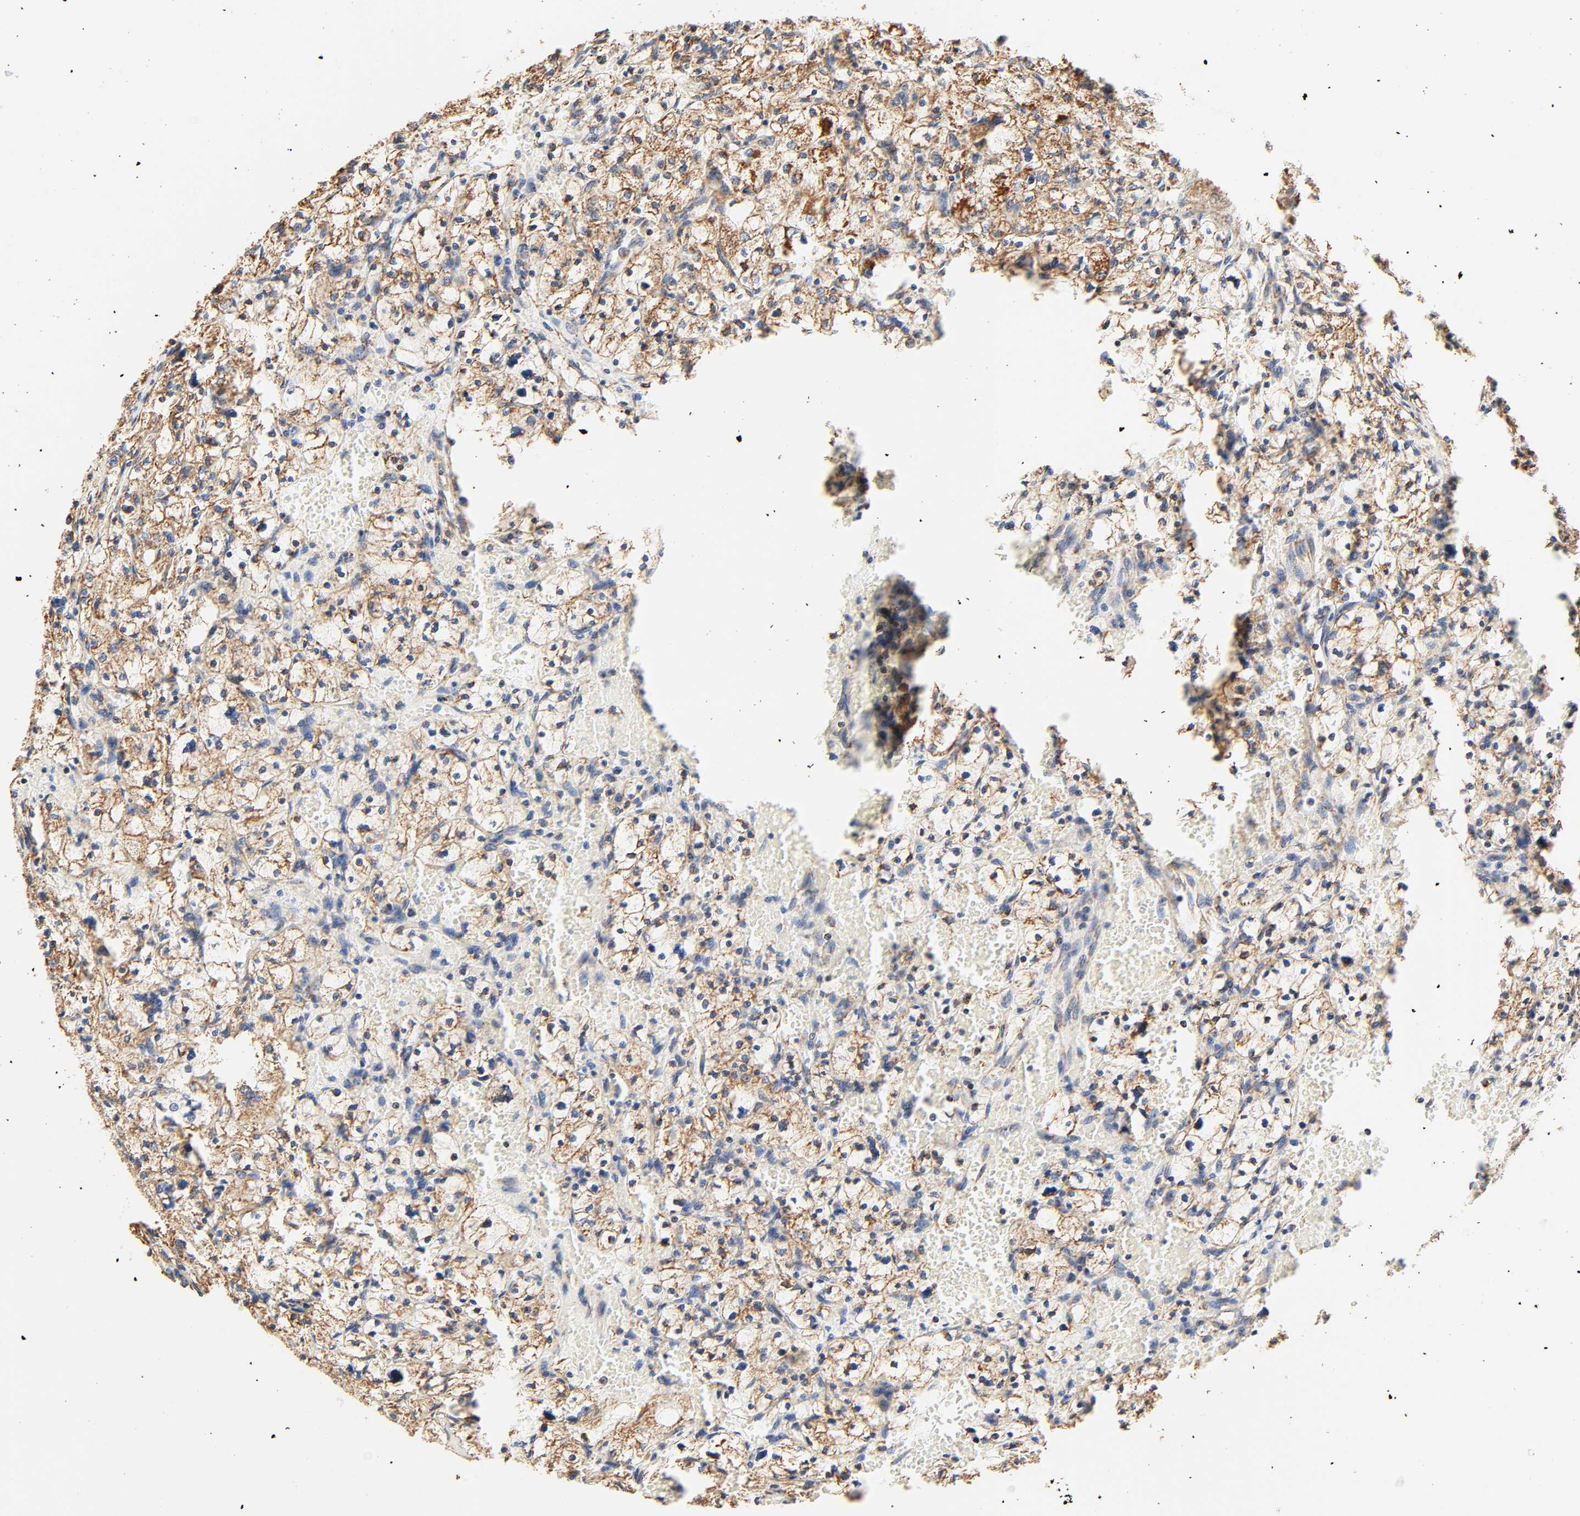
{"staining": {"intensity": "moderate", "quantity": ">75%", "location": "cytoplasmic/membranous"}, "tissue": "renal cancer", "cell_type": "Tumor cells", "image_type": "cancer", "snomed": [{"axis": "morphology", "description": "Adenocarcinoma, NOS"}, {"axis": "topography", "description": "Kidney"}], "caption": "Renal cancer (adenocarcinoma) stained for a protein demonstrates moderate cytoplasmic/membranous positivity in tumor cells.", "gene": "ZMAT5", "patient": {"sex": "female", "age": 83}}